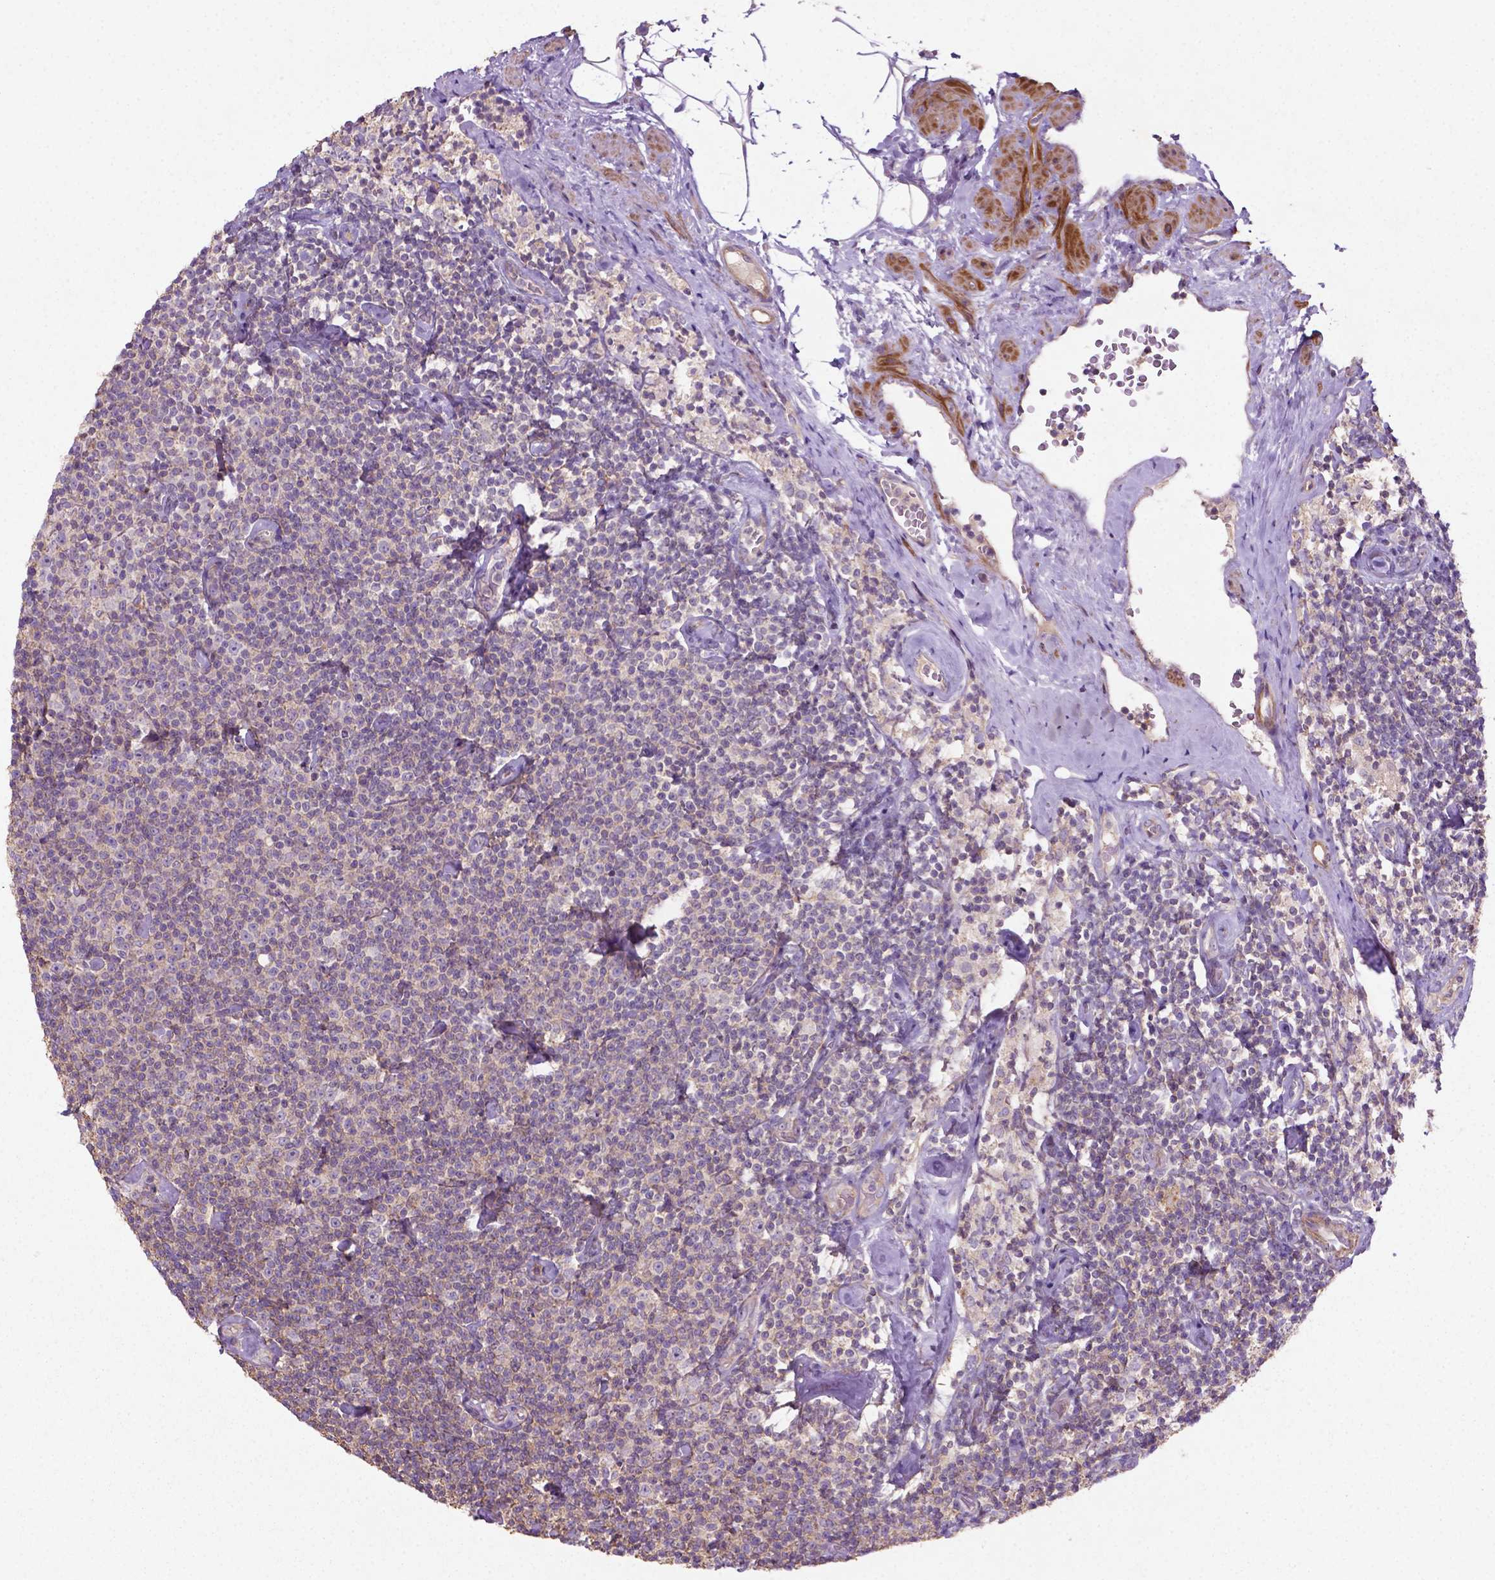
{"staining": {"intensity": "negative", "quantity": "none", "location": "none"}, "tissue": "lymphoma", "cell_type": "Tumor cells", "image_type": "cancer", "snomed": [{"axis": "morphology", "description": "Malignant lymphoma, non-Hodgkin's type, Low grade"}, {"axis": "topography", "description": "Lymph node"}], "caption": "High magnification brightfield microscopy of lymphoma stained with DAB (3,3'-diaminobenzidine) (brown) and counterstained with hematoxylin (blue): tumor cells show no significant positivity. The staining was performed using DAB (3,3'-diaminobenzidine) to visualize the protein expression in brown, while the nuclei were stained in blue with hematoxylin (Magnification: 20x).", "gene": "BMP4", "patient": {"sex": "male", "age": 81}}